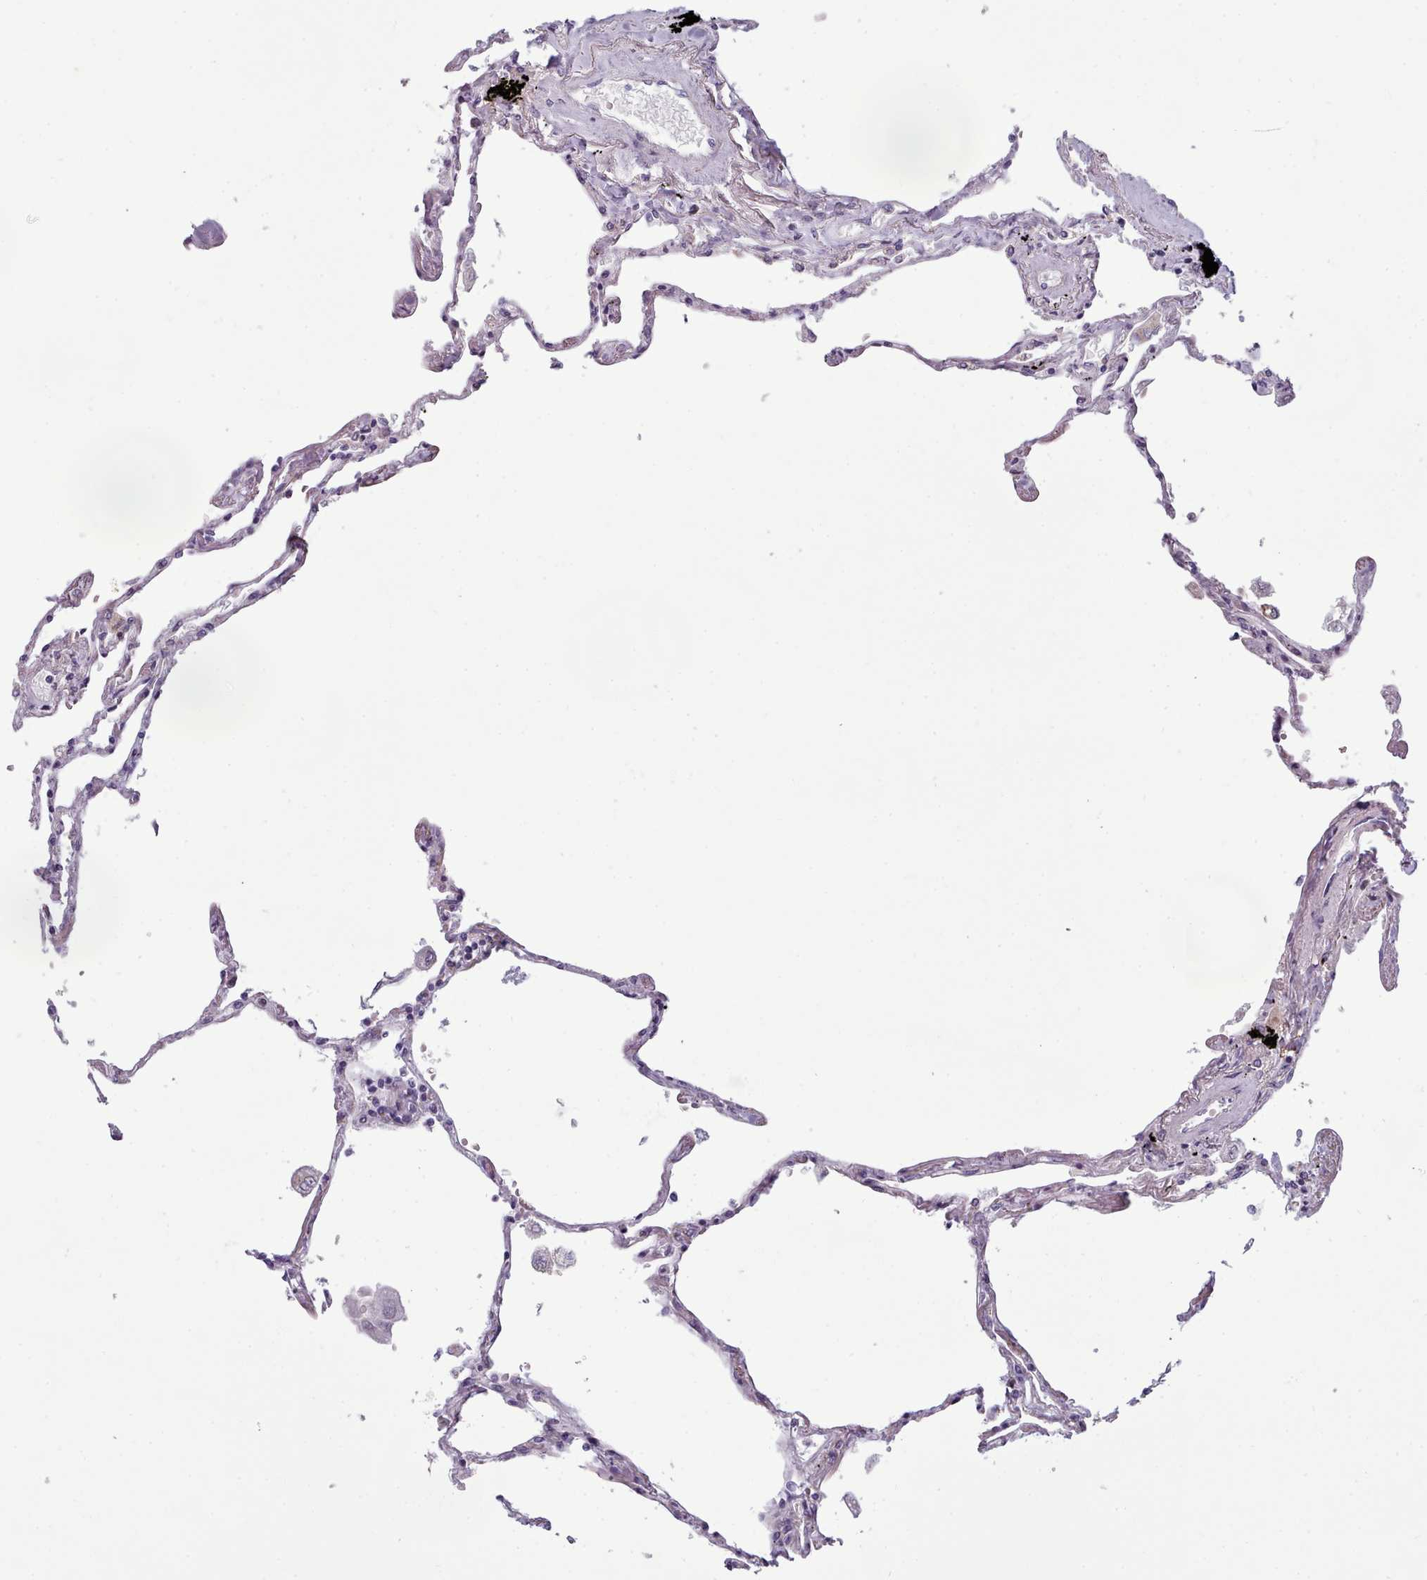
{"staining": {"intensity": "negative", "quantity": "none", "location": "none"}, "tissue": "lung", "cell_type": "Alveolar cells", "image_type": "normal", "snomed": [{"axis": "morphology", "description": "Normal tissue, NOS"}, {"axis": "topography", "description": "Lung"}], "caption": "Lung stained for a protein using IHC demonstrates no staining alveolar cells.", "gene": "SLC52A3", "patient": {"sex": "female", "age": 67}}